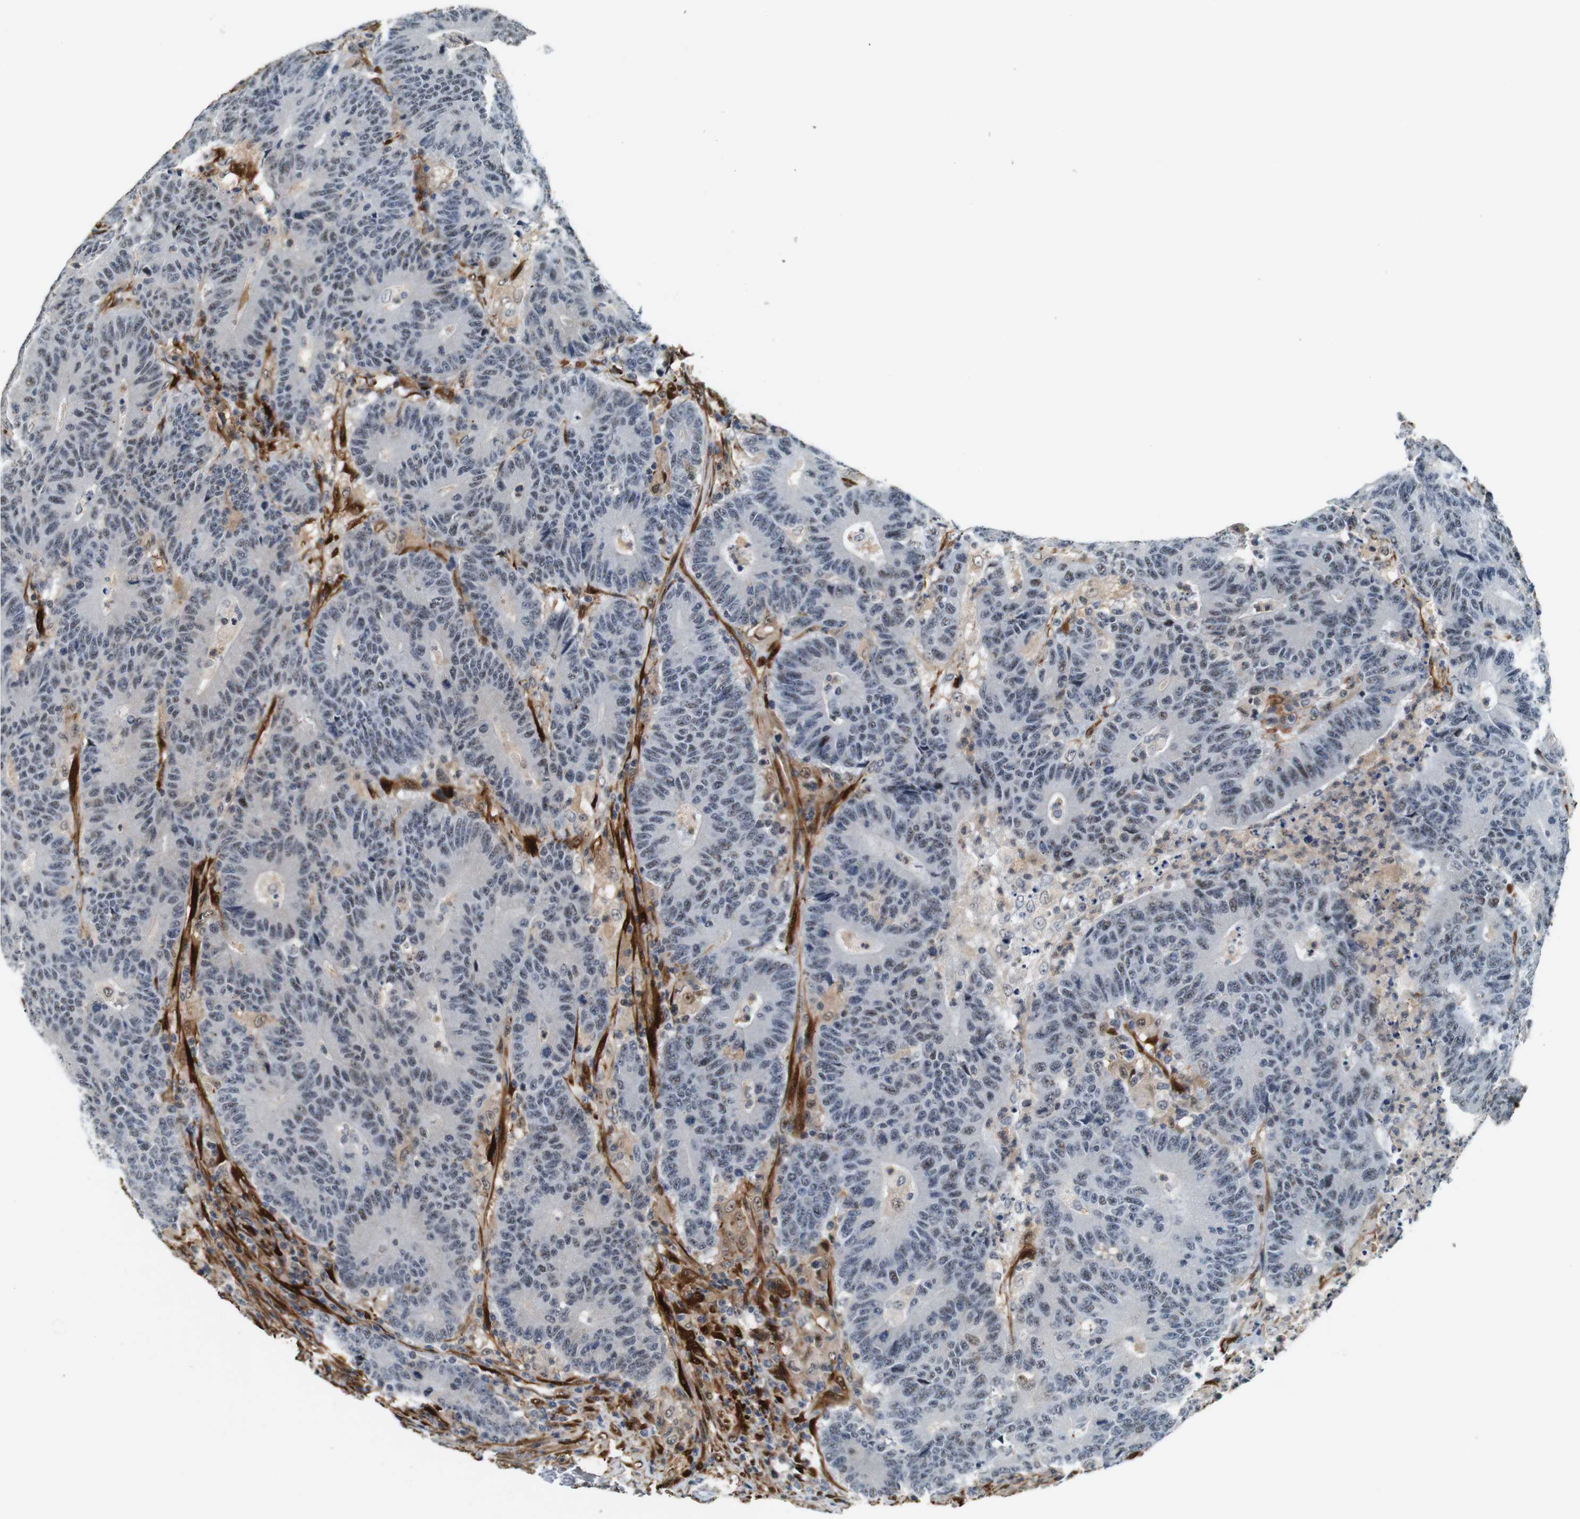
{"staining": {"intensity": "weak", "quantity": "<25%", "location": "nuclear"}, "tissue": "colorectal cancer", "cell_type": "Tumor cells", "image_type": "cancer", "snomed": [{"axis": "morphology", "description": "Normal tissue, NOS"}, {"axis": "morphology", "description": "Adenocarcinoma, NOS"}, {"axis": "topography", "description": "Colon"}], "caption": "A micrograph of adenocarcinoma (colorectal) stained for a protein reveals no brown staining in tumor cells. The staining is performed using DAB (3,3'-diaminobenzidine) brown chromogen with nuclei counter-stained in using hematoxylin.", "gene": "LXN", "patient": {"sex": "female", "age": 75}}